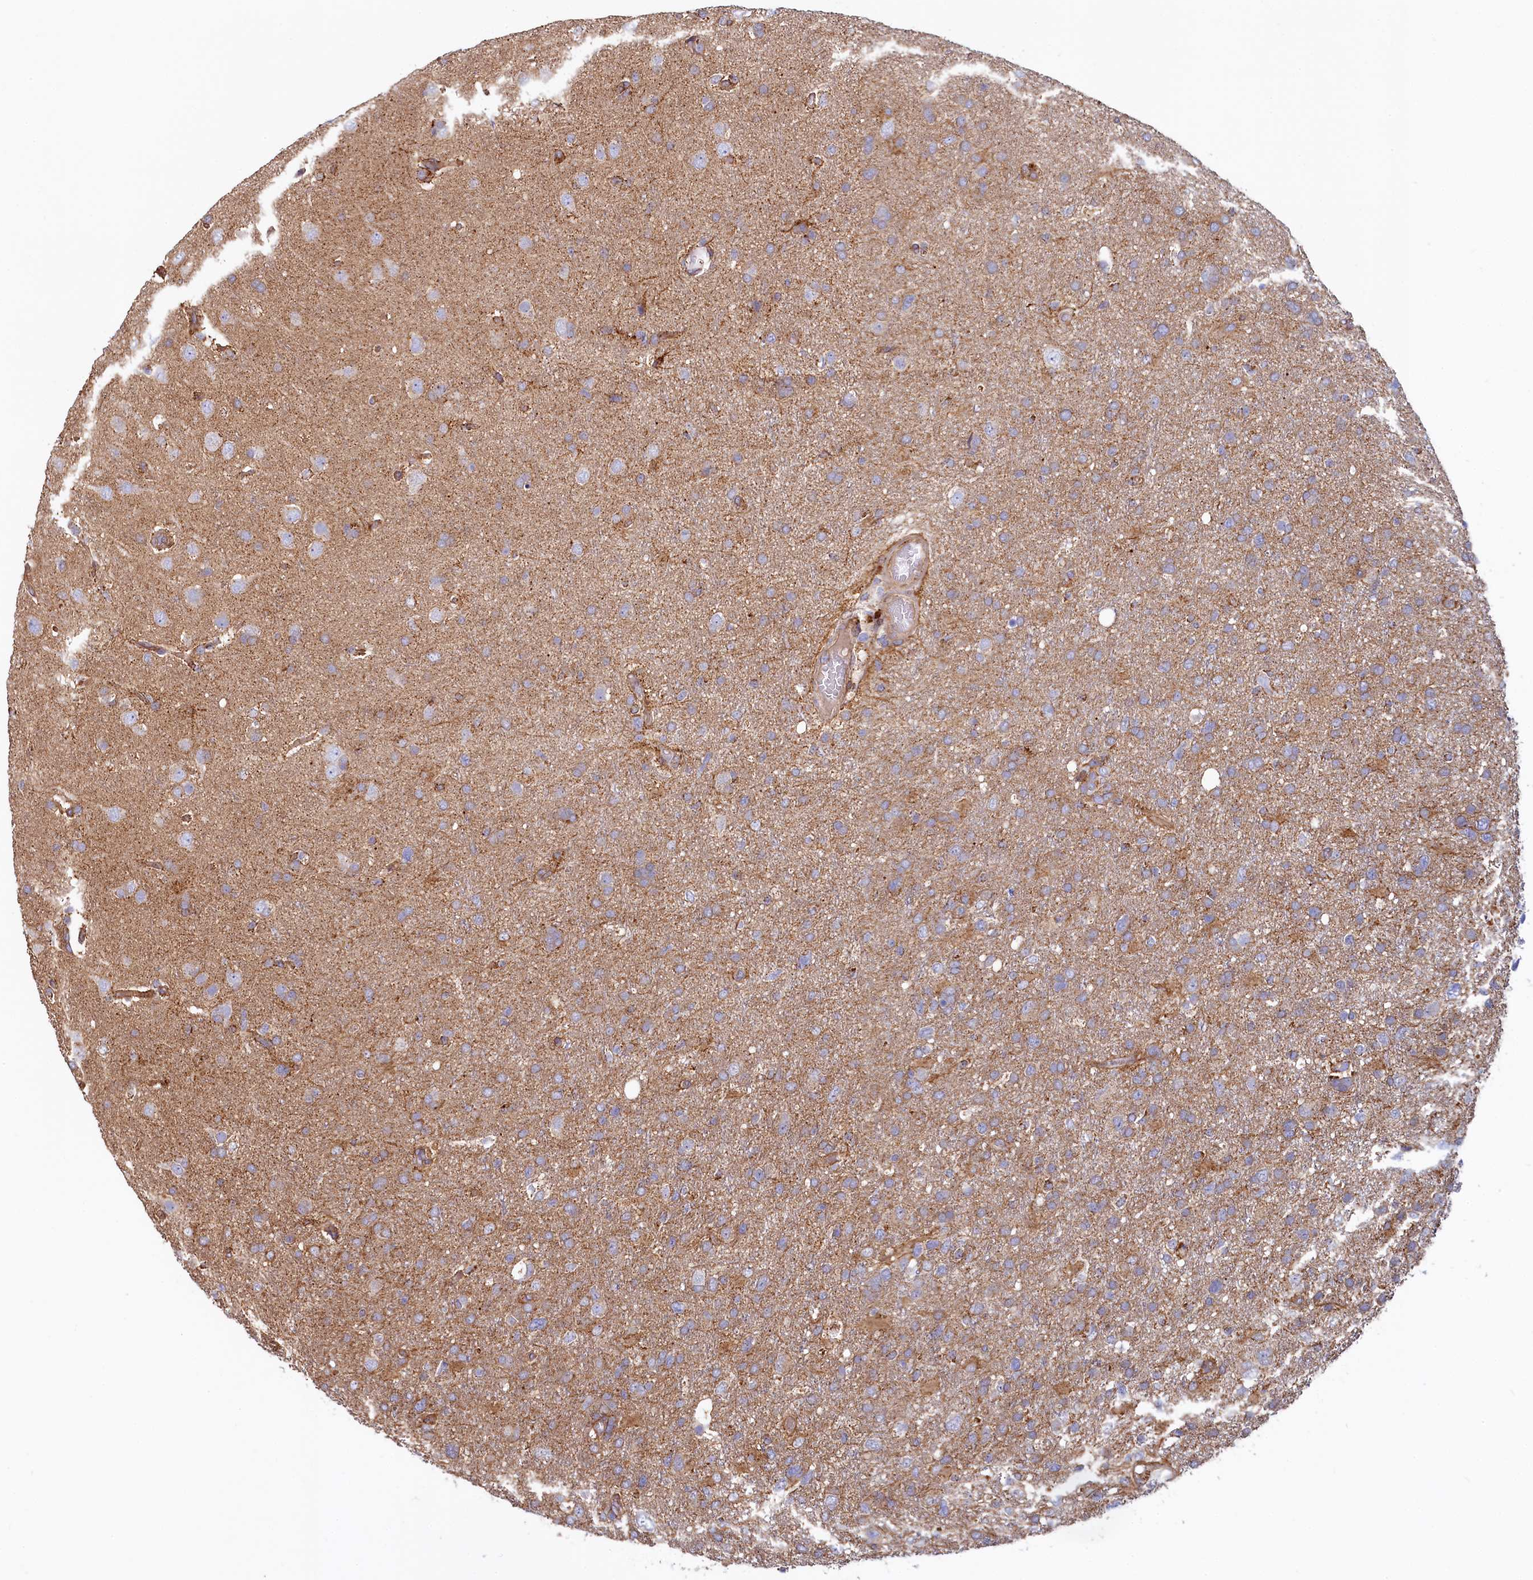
{"staining": {"intensity": "weak", "quantity": "25%-75%", "location": "cytoplasmic/membranous"}, "tissue": "glioma", "cell_type": "Tumor cells", "image_type": "cancer", "snomed": [{"axis": "morphology", "description": "Glioma, malignant, High grade"}, {"axis": "topography", "description": "Brain"}], "caption": "IHC image of human glioma stained for a protein (brown), which demonstrates low levels of weak cytoplasmic/membranous staining in approximately 25%-75% of tumor cells.", "gene": "ASTE1", "patient": {"sex": "male", "age": 61}}